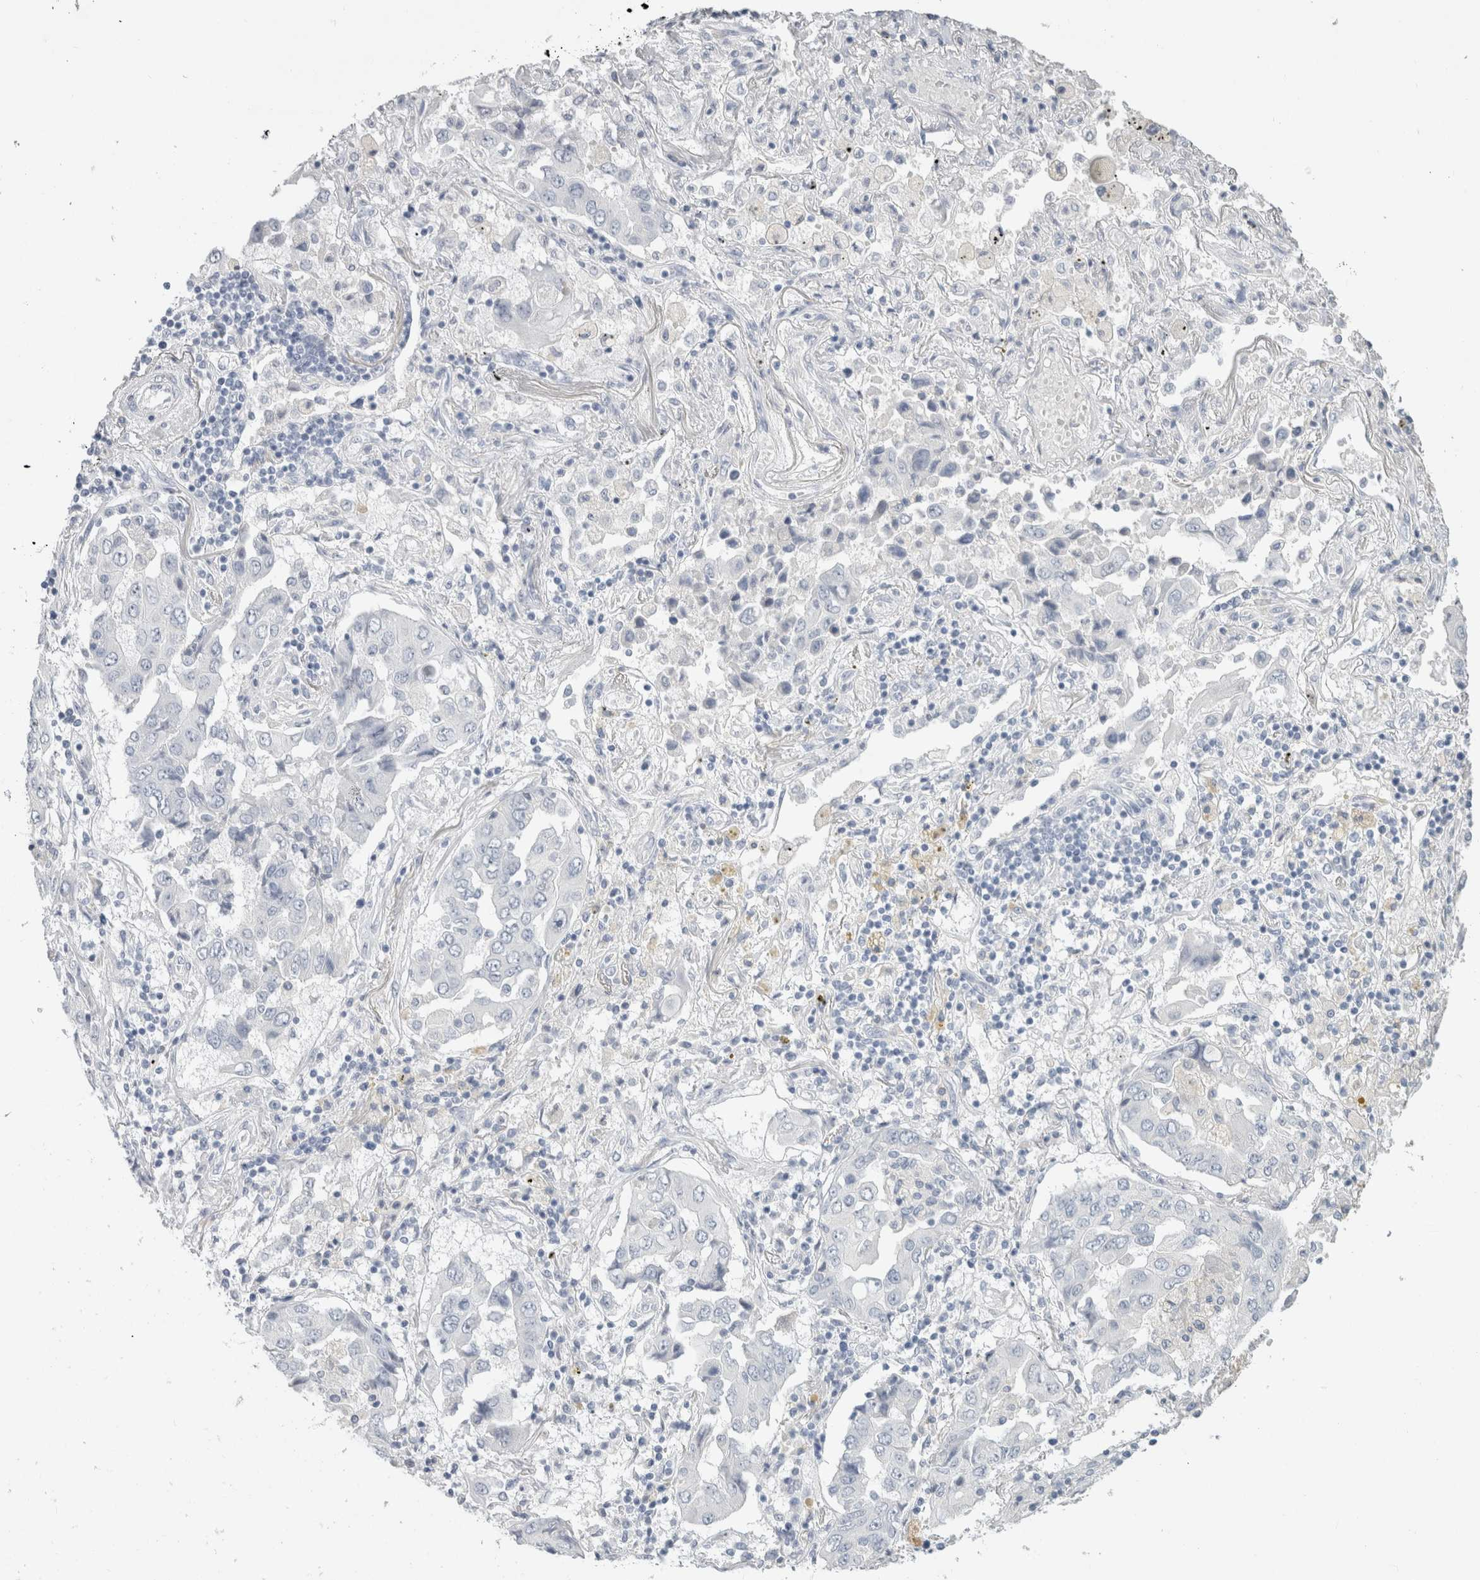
{"staining": {"intensity": "negative", "quantity": "none", "location": "none"}, "tissue": "lung cancer", "cell_type": "Tumor cells", "image_type": "cancer", "snomed": [{"axis": "morphology", "description": "Adenocarcinoma, NOS"}, {"axis": "topography", "description": "Lung"}], "caption": "Human lung cancer stained for a protein using immunohistochemistry (IHC) reveals no expression in tumor cells.", "gene": "SLC6A1", "patient": {"sex": "female", "age": 65}}